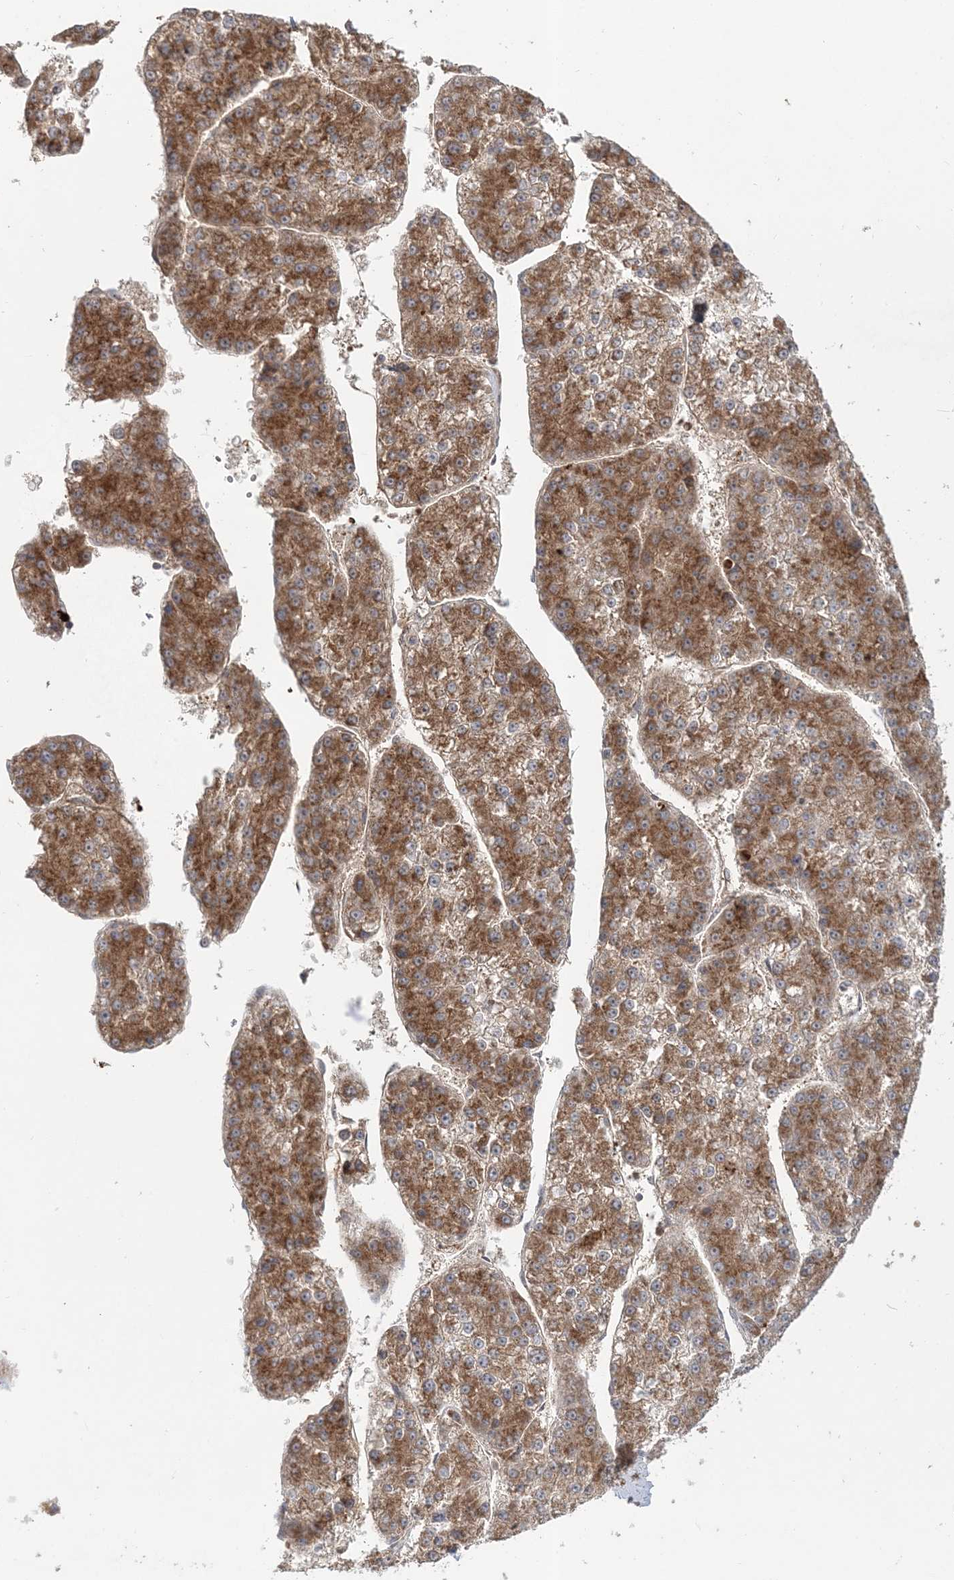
{"staining": {"intensity": "moderate", "quantity": ">75%", "location": "cytoplasmic/membranous"}, "tissue": "liver cancer", "cell_type": "Tumor cells", "image_type": "cancer", "snomed": [{"axis": "morphology", "description": "Carcinoma, Hepatocellular, NOS"}, {"axis": "topography", "description": "Liver"}], "caption": "Moderate cytoplasmic/membranous staining is present in approximately >75% of tumor cells in hepatocellular carcinoma (liver).", "gene": "LRPPRC", "patient": {"sex": "female", "age": 73}}